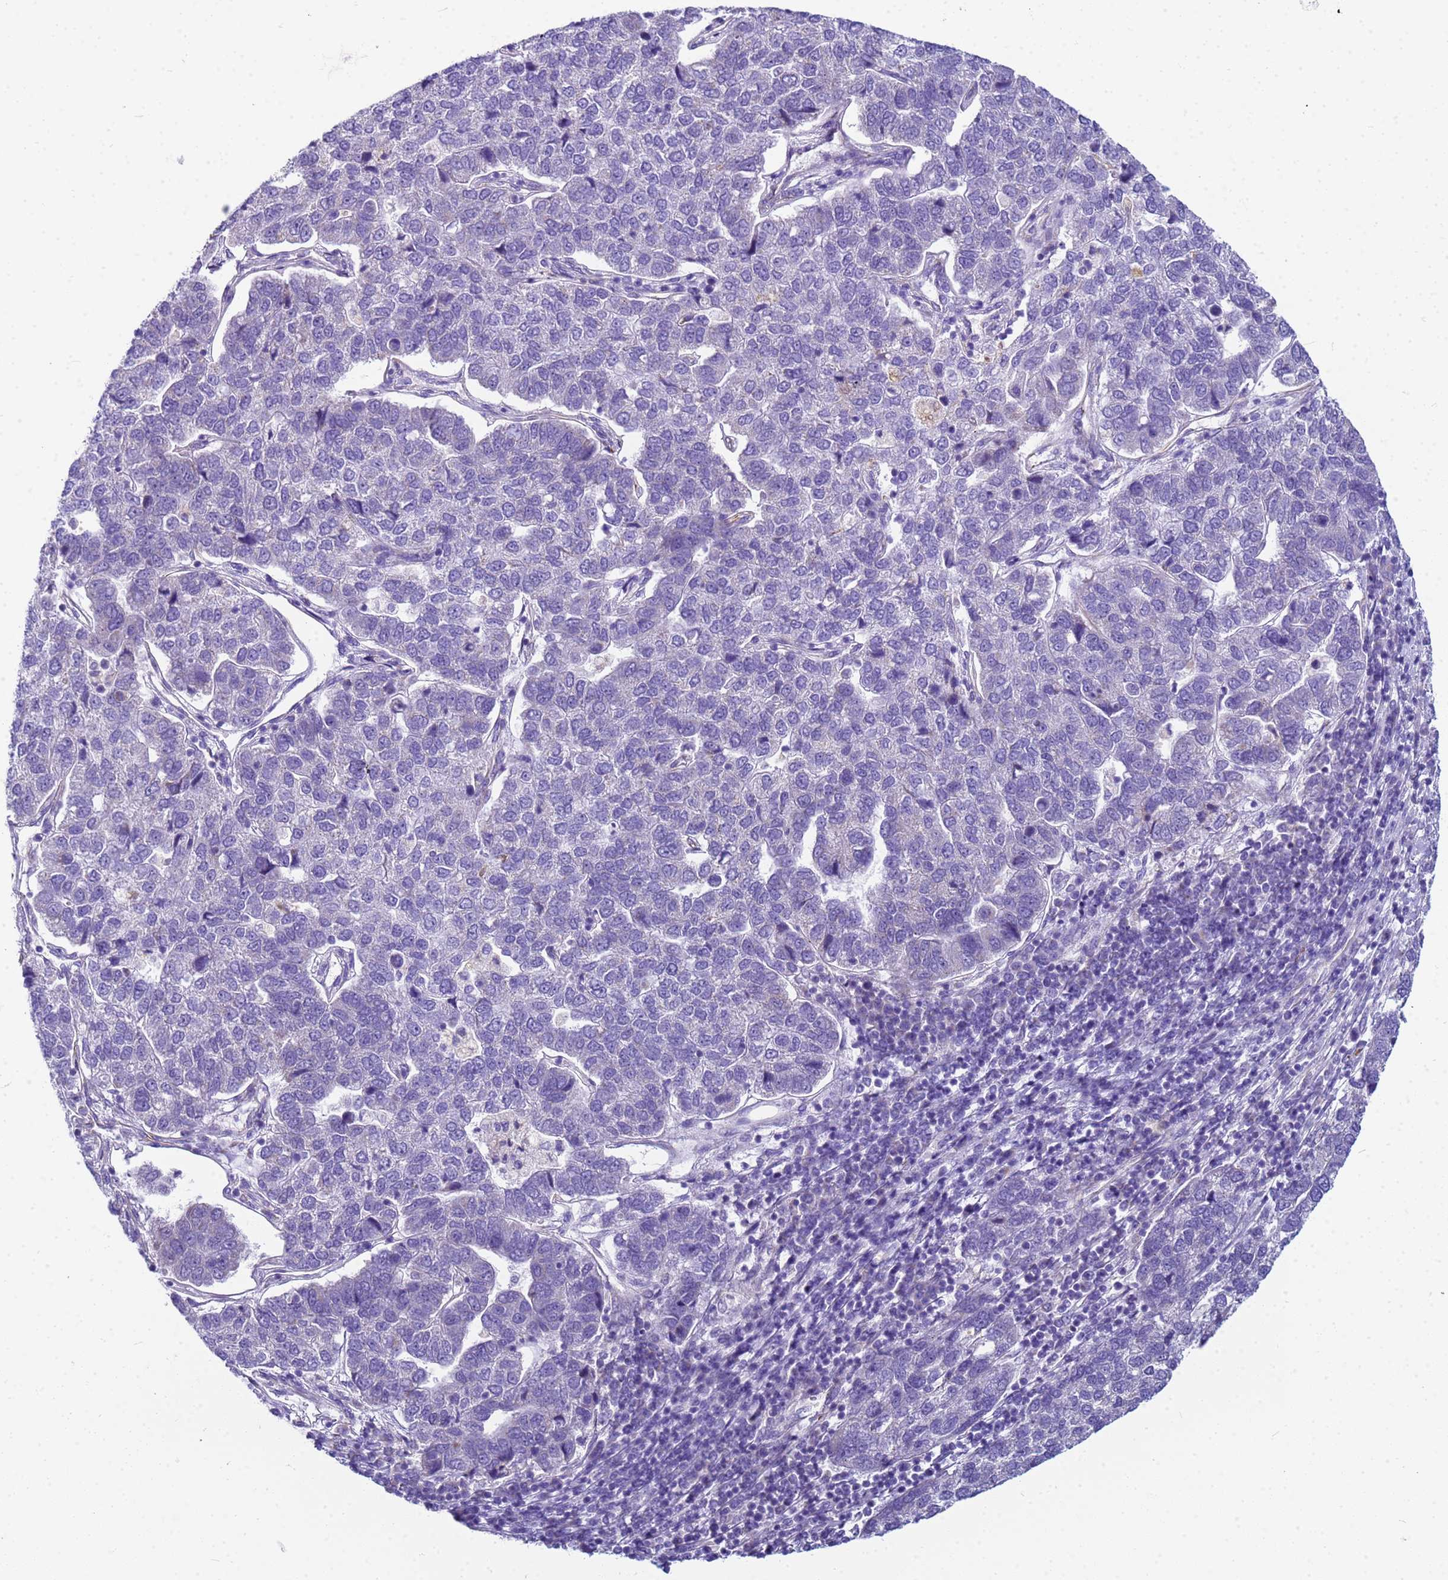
{"staining": {"intensity": "negative", "quantity": "none", "location": "none"}, "tissue": "pancreatic cancer", "cell_type": "Tumor cells", "image_type": "cancer", "snomed": [{"axis": "morphology", "description": "Adenocarcinoma, NOS"}, {"axis": "topography", "description": "Pancreas"}], "caption": "The photomicrograph demonstrates no staining of tumor cells in adenocarcinoma (pancreatic).", "gene": "UBXN2B", "patient": {"sex": "female", "age": 61}}